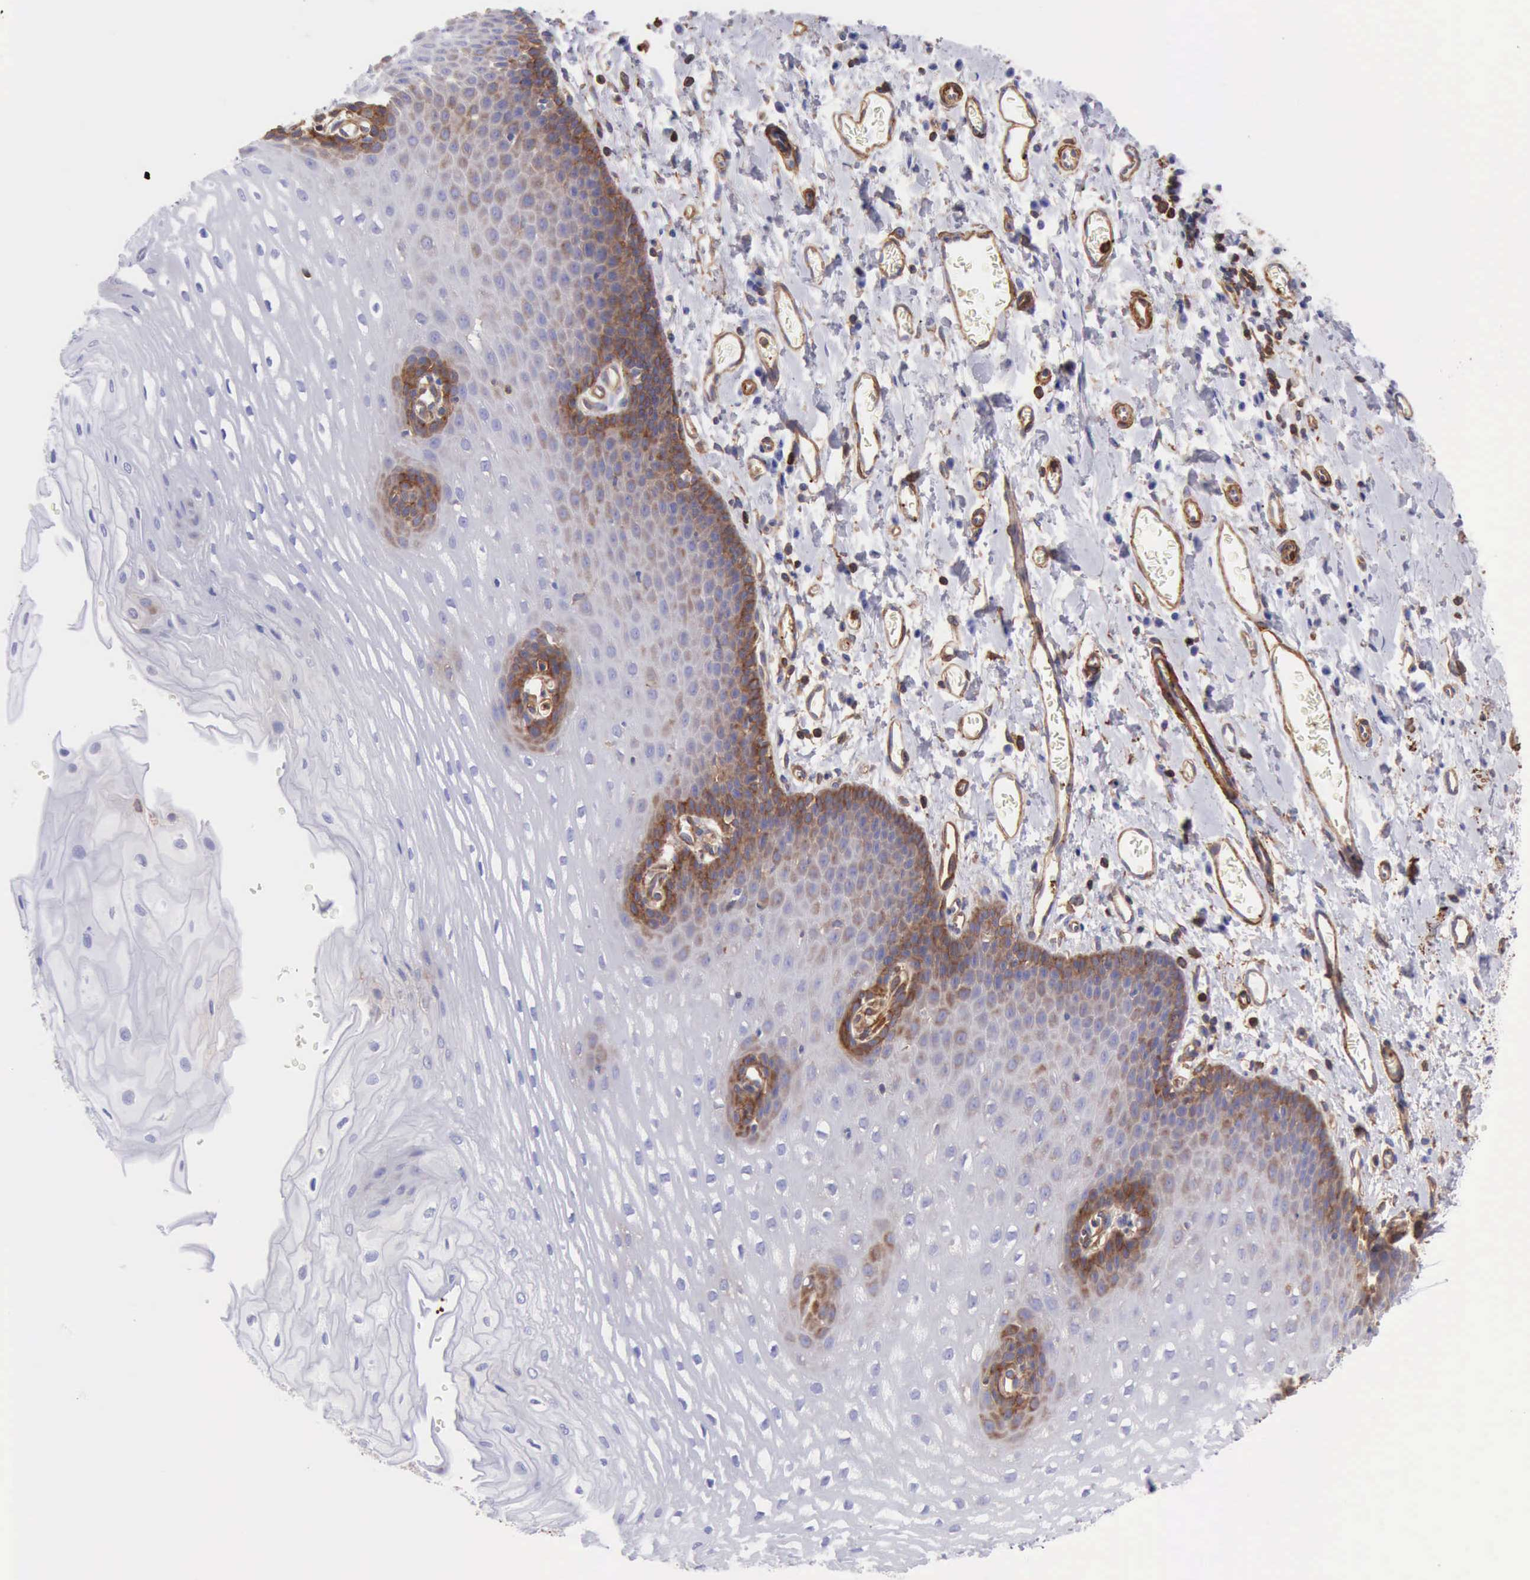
{"staining": {"intensity": "moderate", "quantity": "25%-75%", "location": "cytoplasmic/membranous"}, "tissue": "esophagus", "cell_type": "Squamous epithelial cells", "image_type": "normal", "snomed": [{"axis": "morphology", "description": "Normal tissue, NOS"}, {"axis": "topography", "description": "Esophagus"}], "caption": "An IHC micrograph of benign tissue is shown. Protein staining in brown labels moderate cytoplasmic/membranous positivity in esophagus within squamous epithelial cells. (Brightfield microscopy of DAB IHC at high magnification).", "gene": "FLNA", "patient": {"sex": "male", "age": 70}}